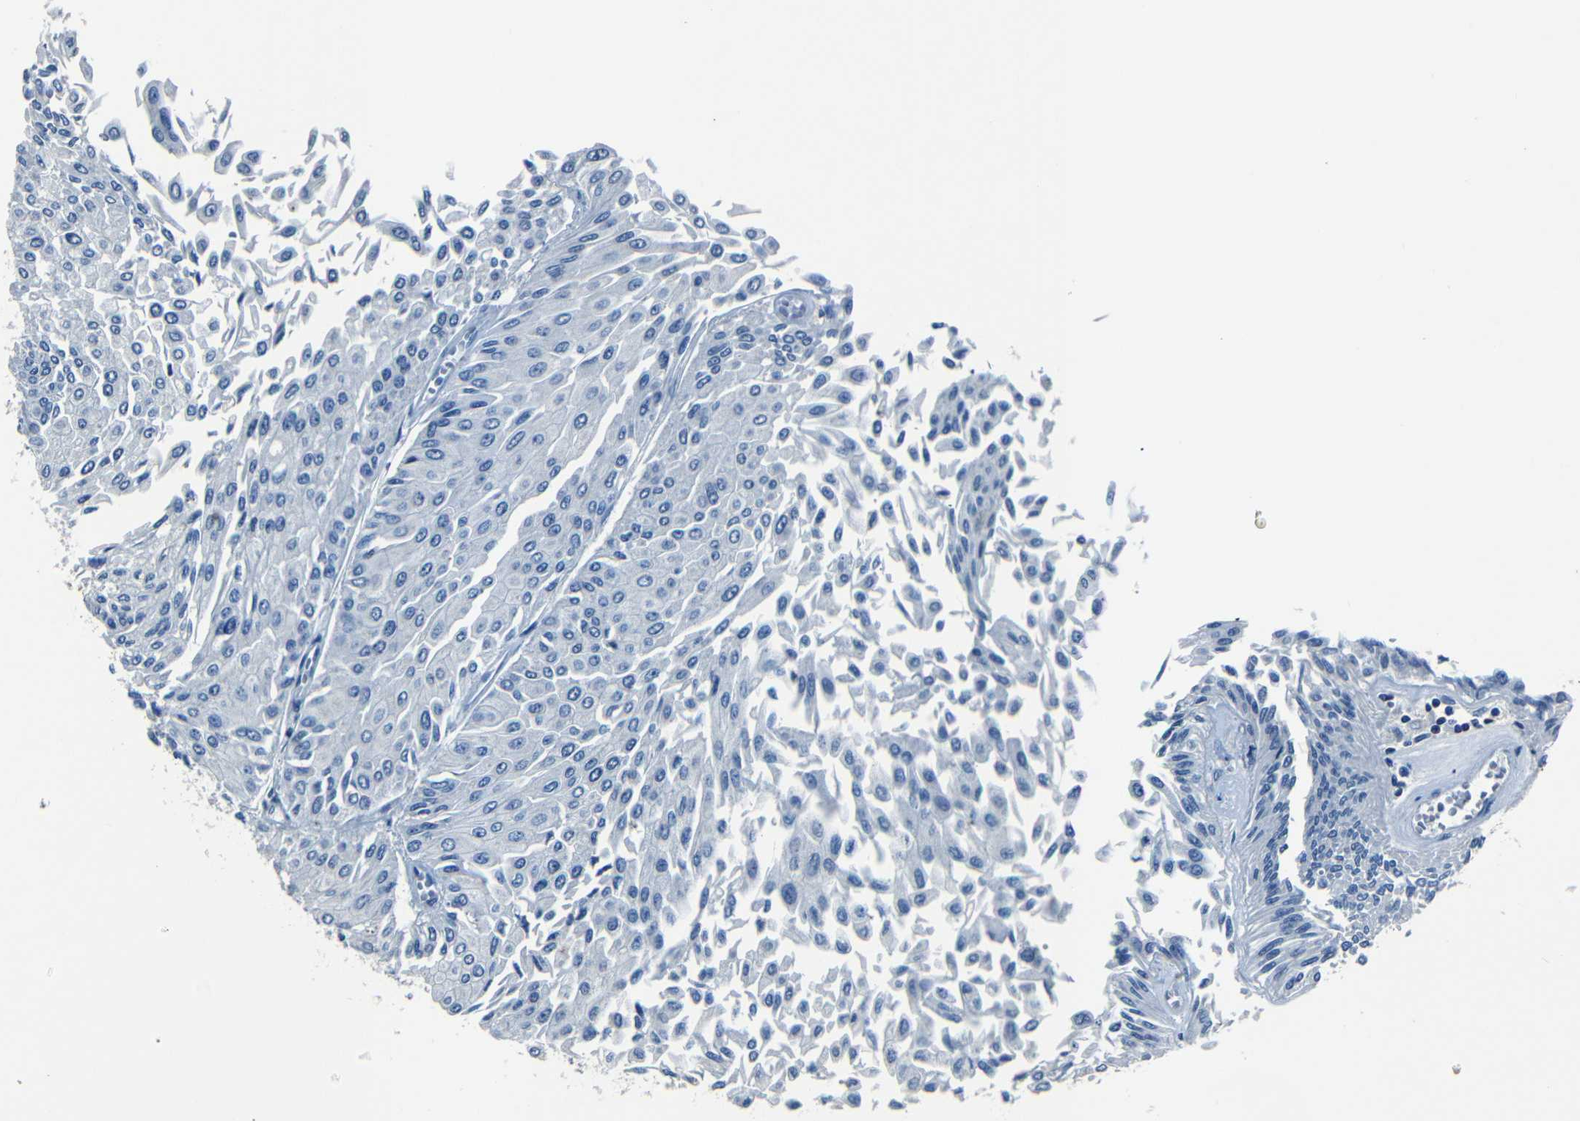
{"staining": {"intensity": "negative", "quantity": "none", "location": "none"}, "tissue": "urothelial cancer", "cell_type": "Tumor cells", "image_type": "cancer", "snomed": [{"axis": "morphology", "description": "Urothelial carcinoma, Low grade"}, {"axis": "topography", "description": "Urinary bladder"}], "caption": "Low-grade urothelial carcinoma stained for a protein using immunohistochemistry reveals no expression tumor cells.", "gene": "NCMAP", "patient": {"sex": "male", "age": 67}}